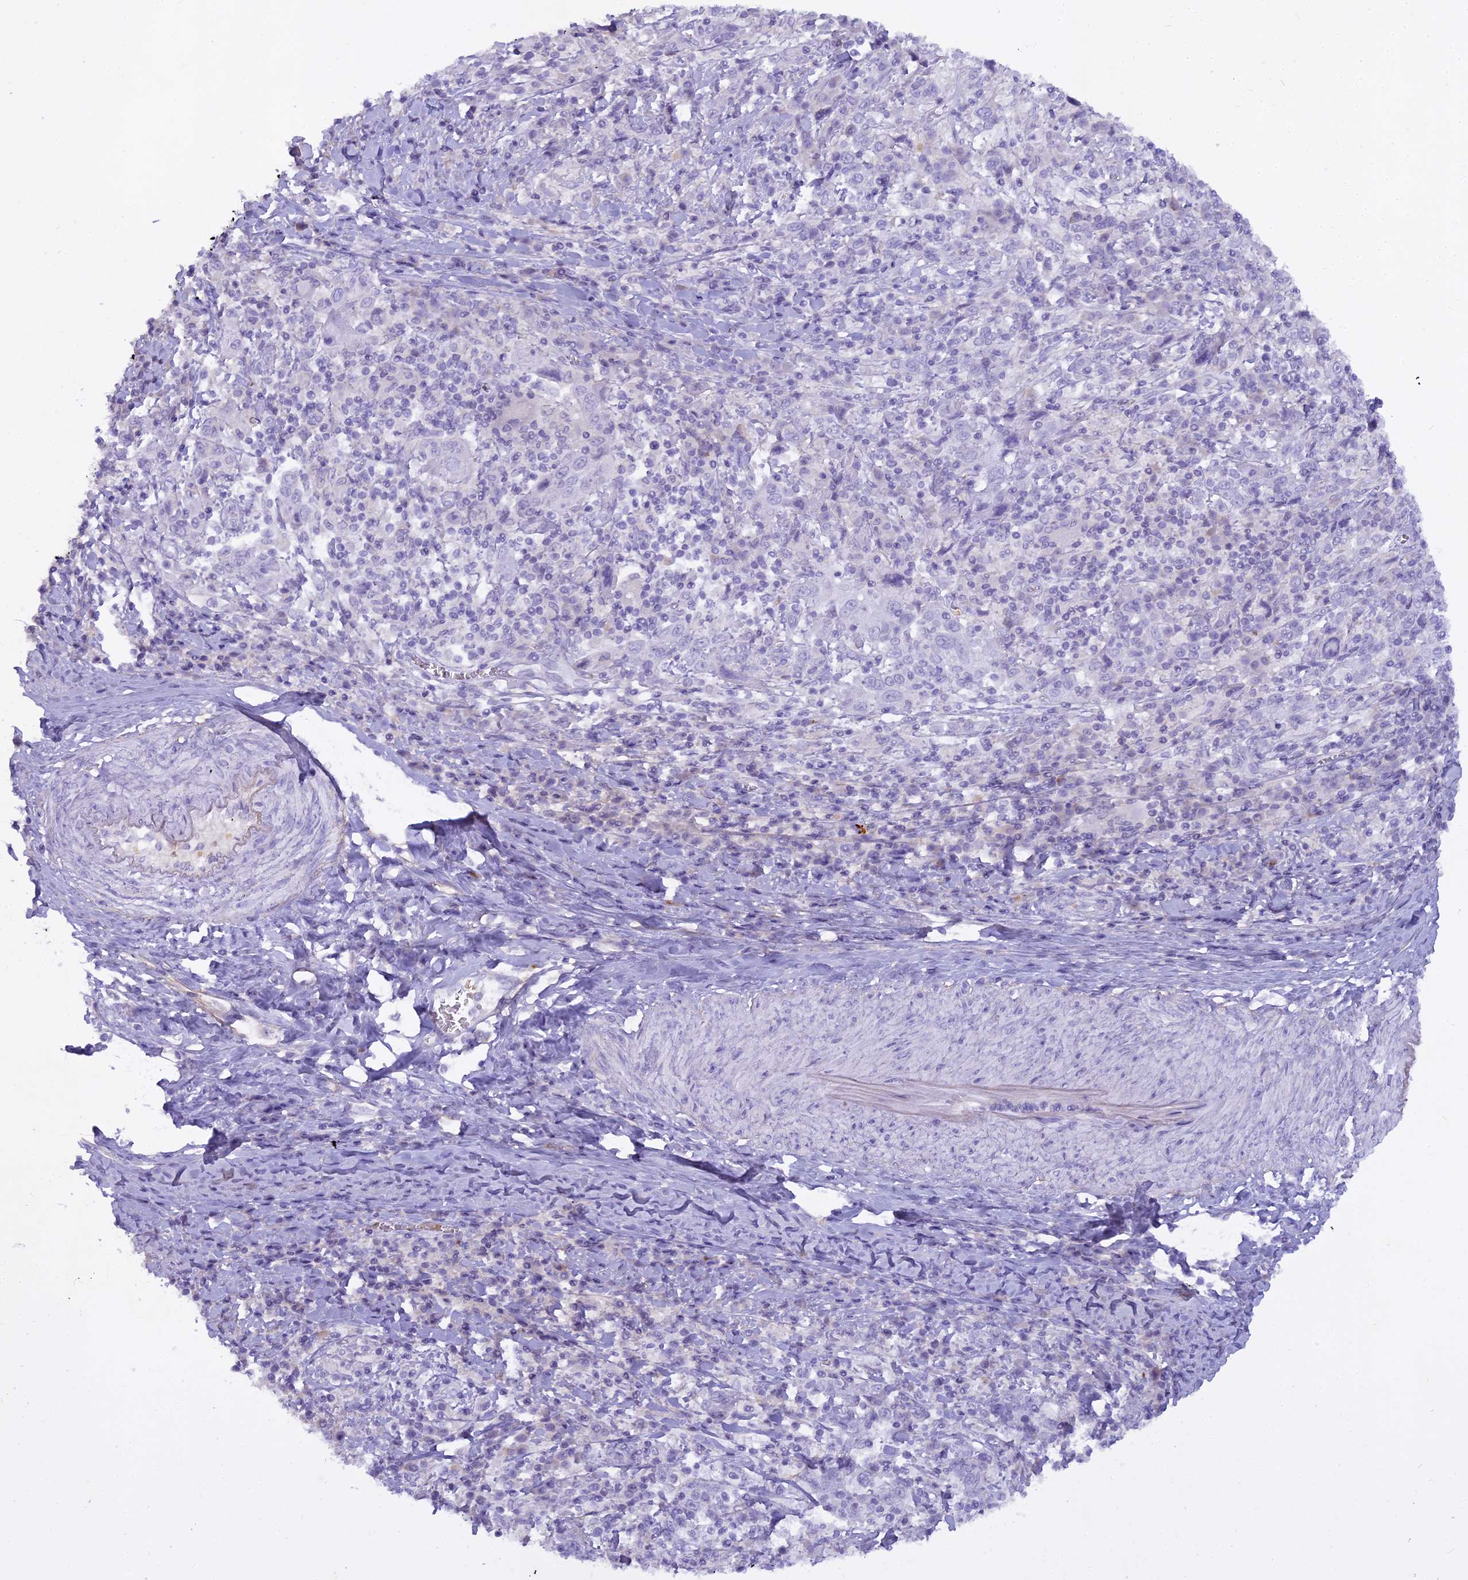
{"staining": {"intensity": "negative", "quantity": "none", "location": "none"}, "tissue": "cervical cancer", "cell_type": "Tumor cells", "image_type": "cancer", "snomed": [{"axis": "morphology", "description": "Squamous cell carcinoma, NOS"}, {"axis": "topography", "description": "Cervix"}], "caption": "Tumor cells show no significant positivity in cervical squamous cell carcinoma. The staining was performed using DAB to visualize the protein expression in brown, while the nuclei were stained in blue with hematoxylin (Magnification: 20x).", "gene": "OSTN", "patient": {"sex": "female", "age": 46}}